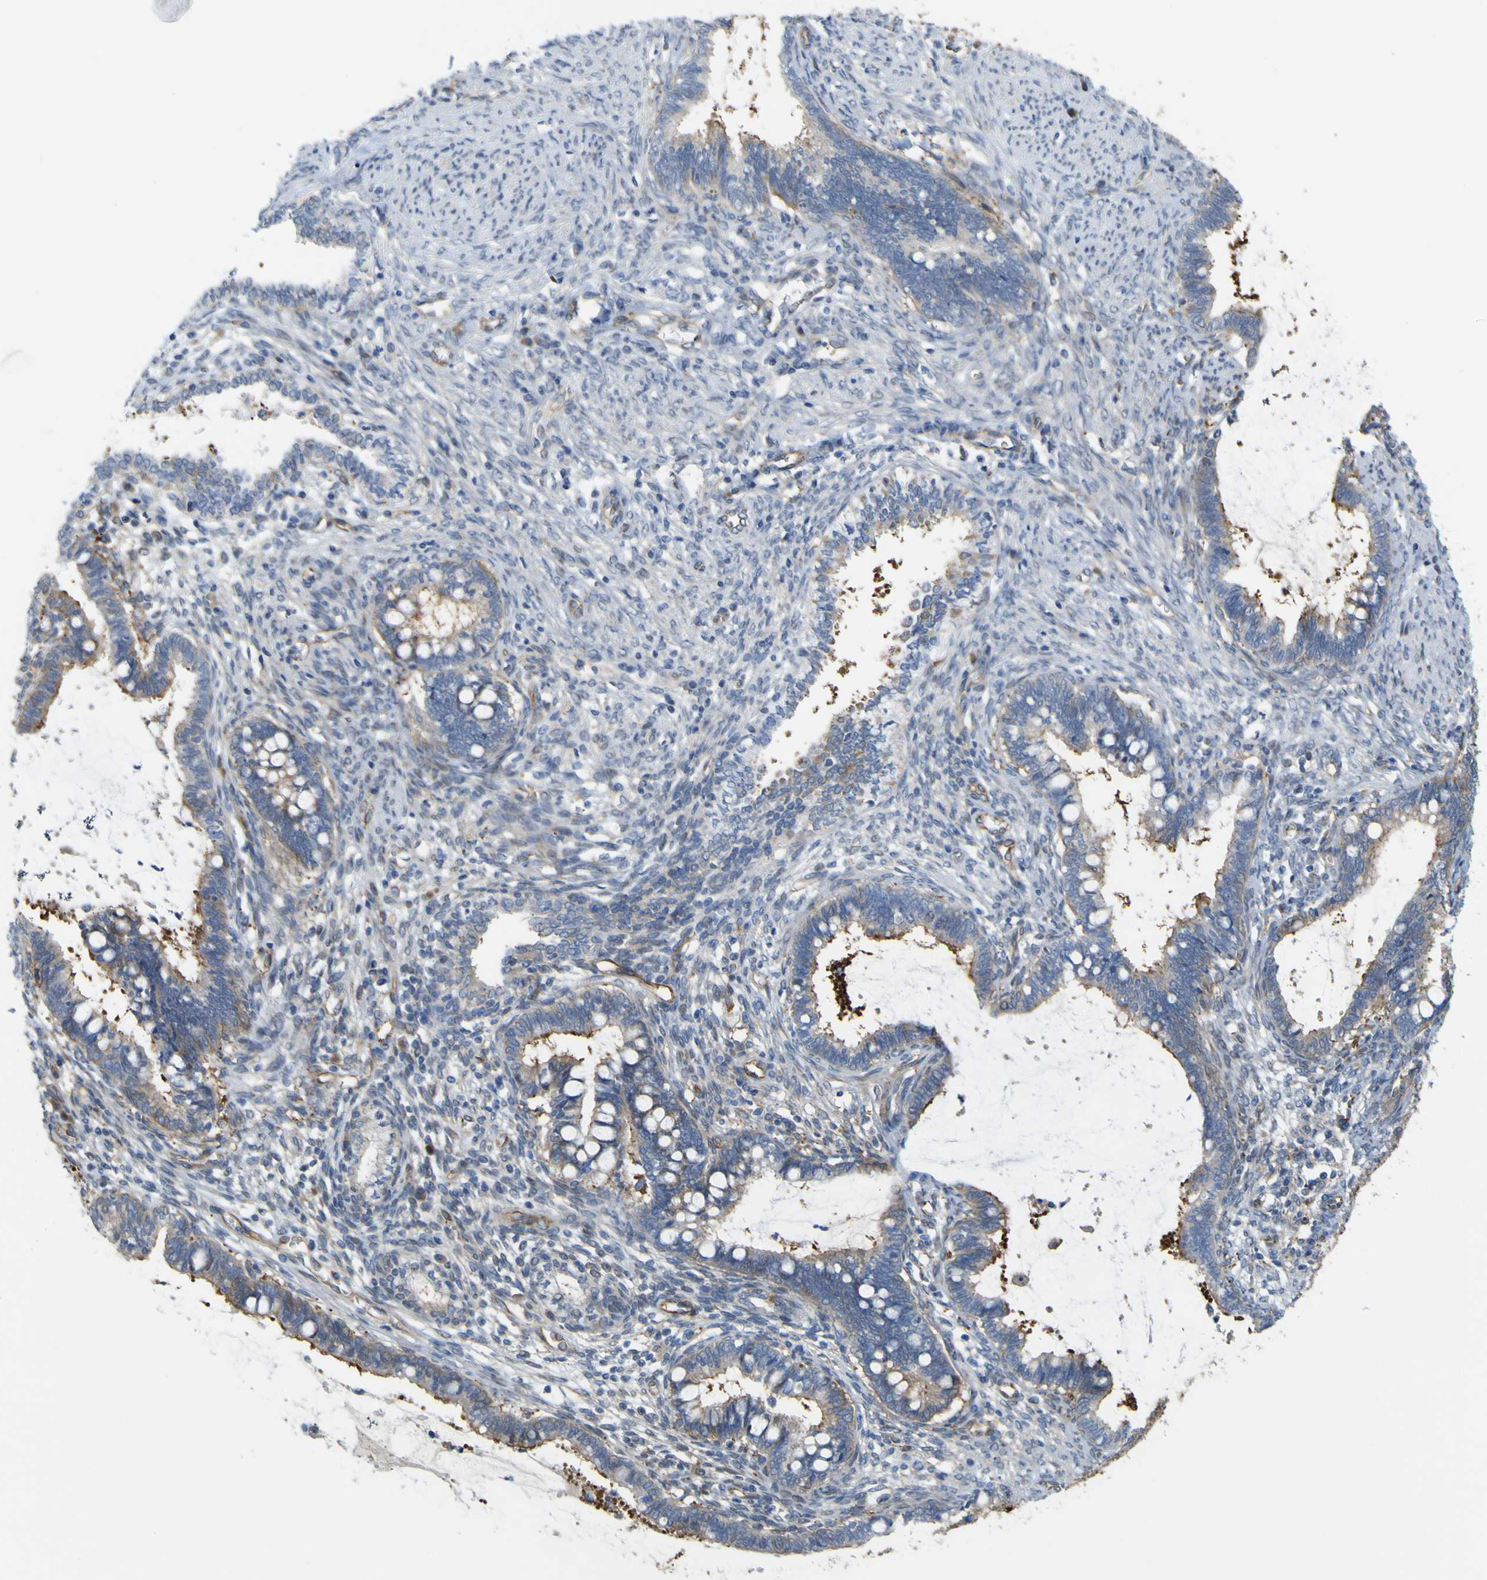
{"staining": {"intensity": "moderate", "quantity": "25%-75%", "location": "cytoplasmic/membranous"}, "tissue": "cervical cancer", "cell_type": "Tumor cells", "image_type": "cancer", "snomed": [{"axis": "morphology", "description": "Adenocarcinoma, NOS"}, {"axis": "topography", "description": "Cervix"}], "caption": "Immunohistochemistry staining of cervical cancer (adenocarcinoma), which reveals medium levels of moderate cytoplasmic/membranous staining in about 25%-75% of tumor cells indicating moderate cytoplasmic/membranous protein positivity. The staining was performed using DAB (3,3'-diaminobenzidine) (brown) for protein detection and nuclei were counterstained in hematoxylin (blue).", "gene": "JPH1", "patient": {"sex": "female", "age": 44}}